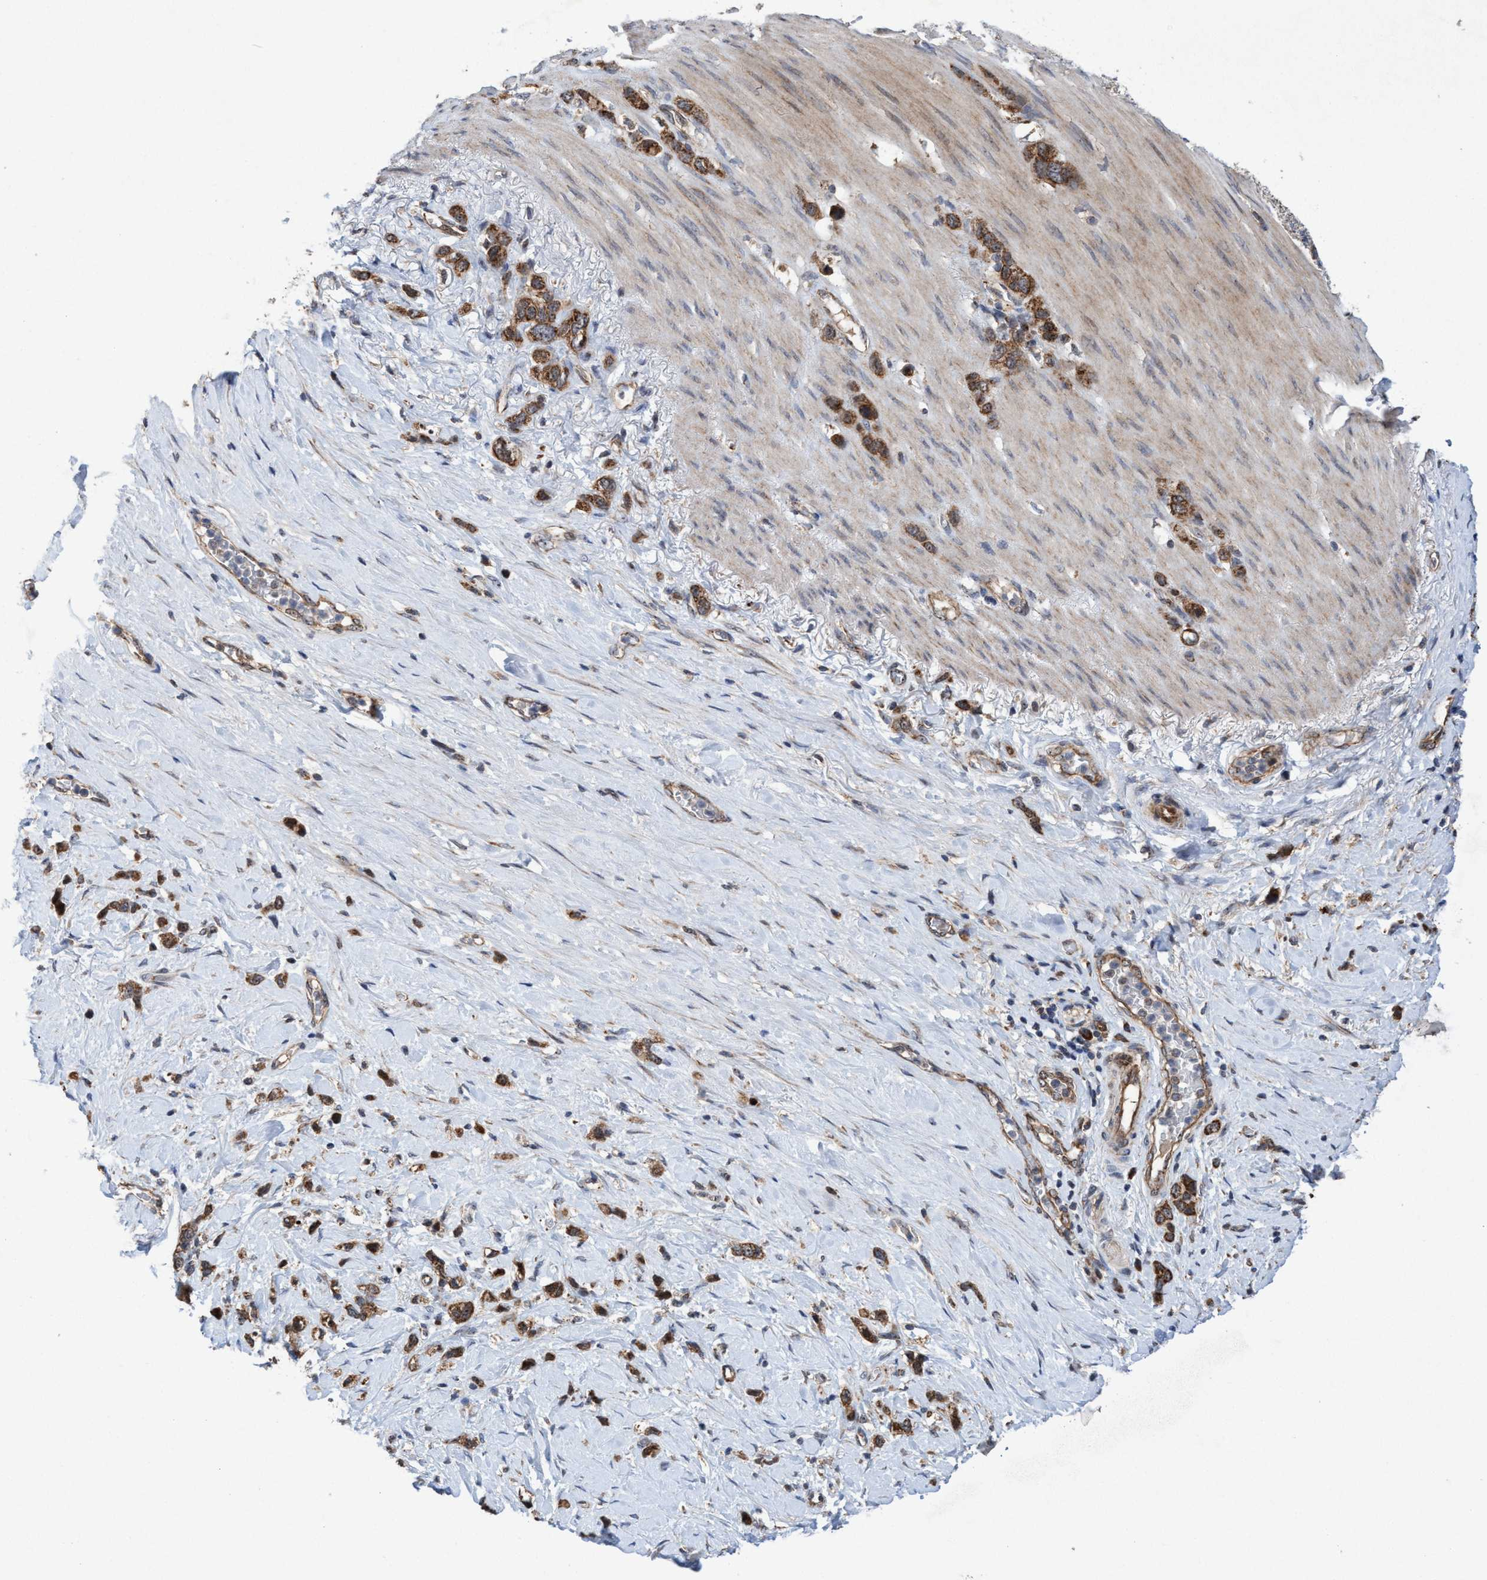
{"staining": {"intensity": "strong", "quantity": ">75%", "location": "cytoplasmic/membranous"}, "tissue": "stomach cancer", "cell_type": "Tumor cells", "image_type": "cancer", "snomed": [{"axis": "morphology", "description": "Normal tissue, NOS"}, {"axis": "morphology", "description": "Adenocarcinoma, NOS"}, {"axis": "morphology", "description": "Adenocarcinoma, High grade"}, {"axis": "topography", "description": "Stomach, upper"}, {"axis": "topography", "description": "Stomach"}], "caption": "Immunohistochemical staining of human adenocarcinoma (stomach) shows high levels of strong cytoplasmic/membranous expression in approximately >75% of tumor cells.", "gene": "P2RY14", "patient": {"sex": "female", "age": 65}}